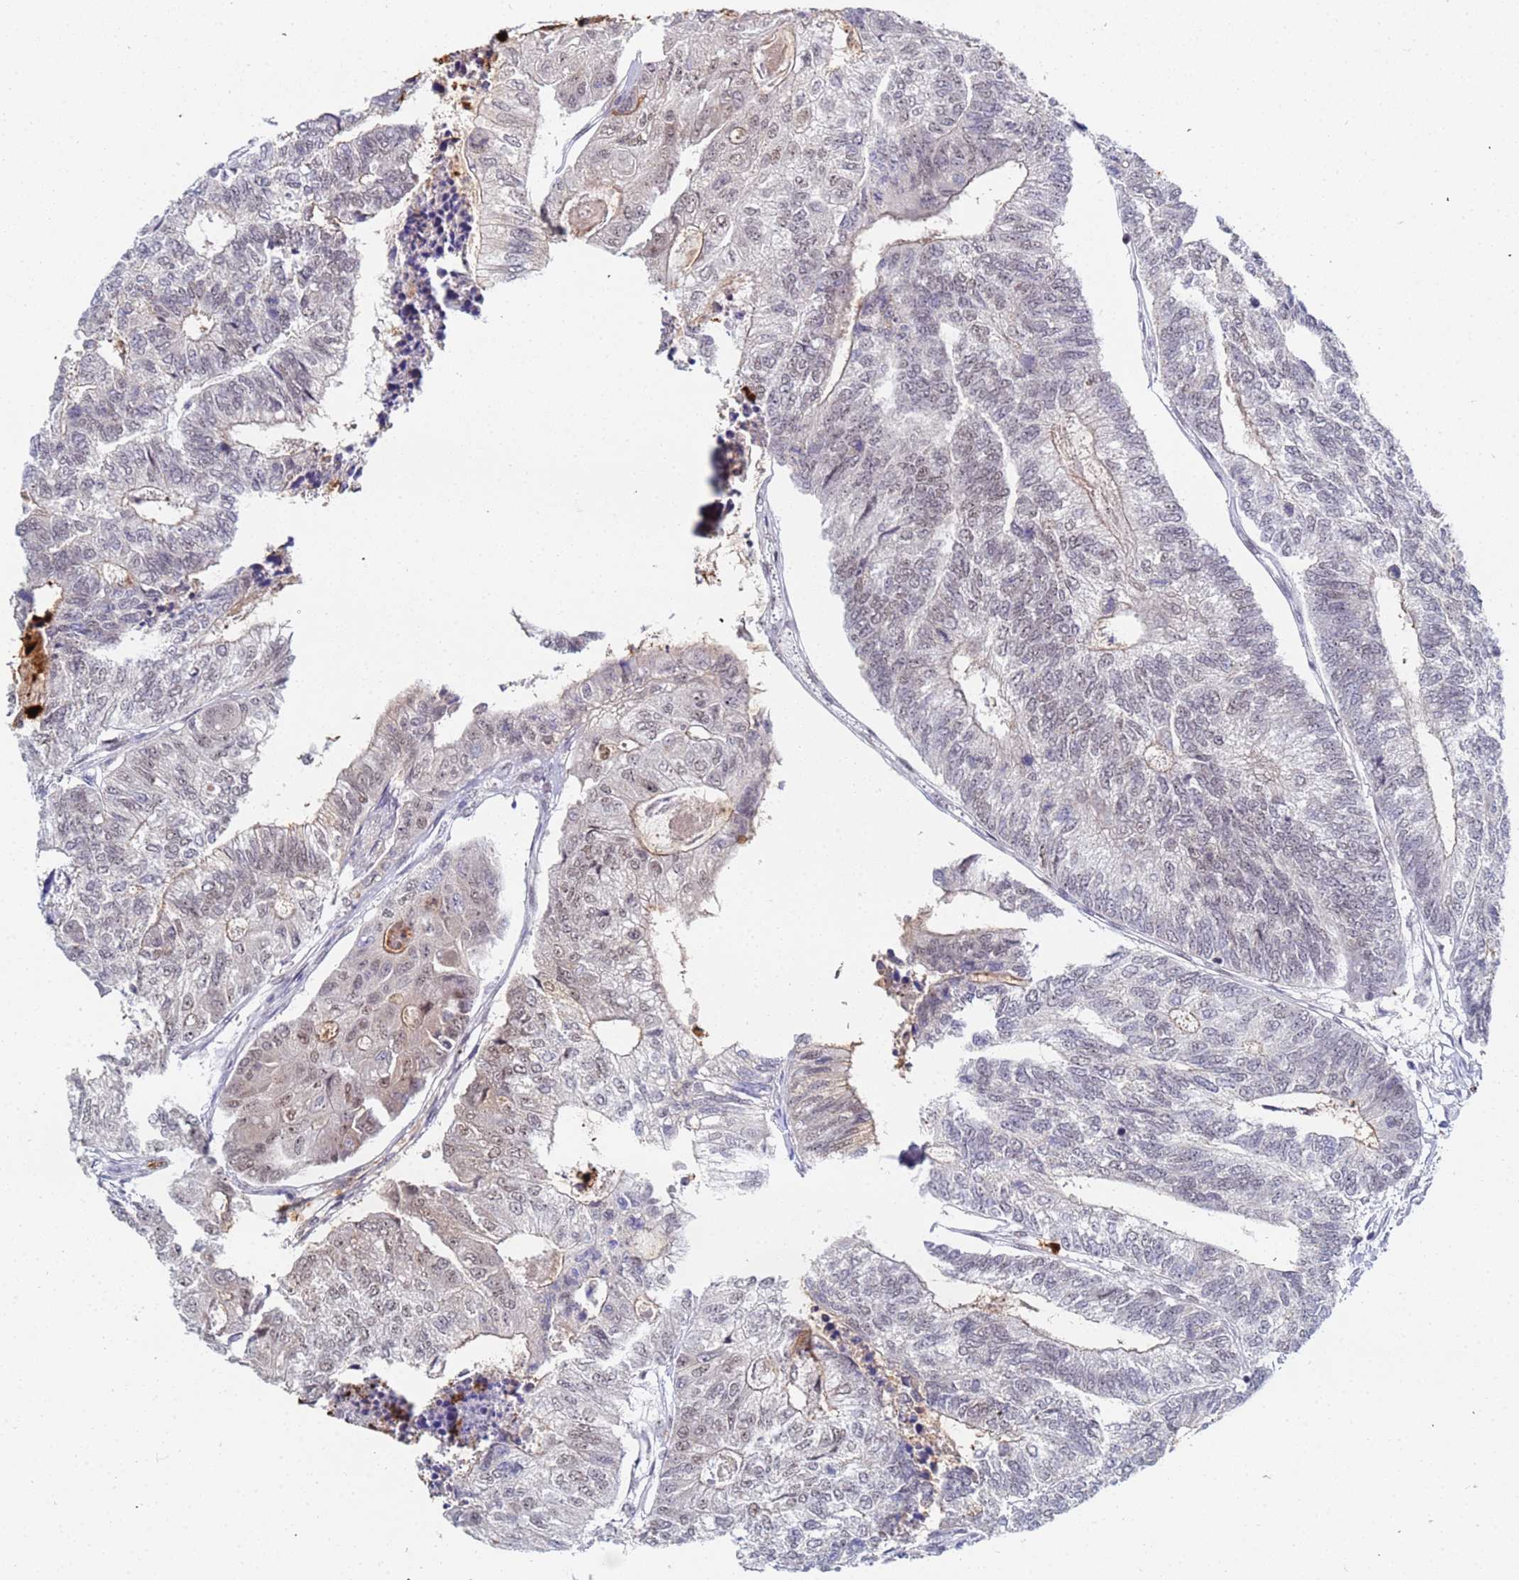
{"staining": {"intensity": "weak", "quantity": "<25%", "location": "cytoplasmic/membranous"}, "tissue": "colorectal cancer", "cell_type": "Tumor cells", "image_type": "cancer", "snomed": [{"axis": "morphology", "description": "Adenocarcinoma, NOS"}, {"axis": "topography", "description": "Colon"}], "caption": "Tumor cells are negative for protein expression in human adenocarcinoma (colorectal).", "gene": "MTCL1", "patient": {"sex": "female", "age": 67}}